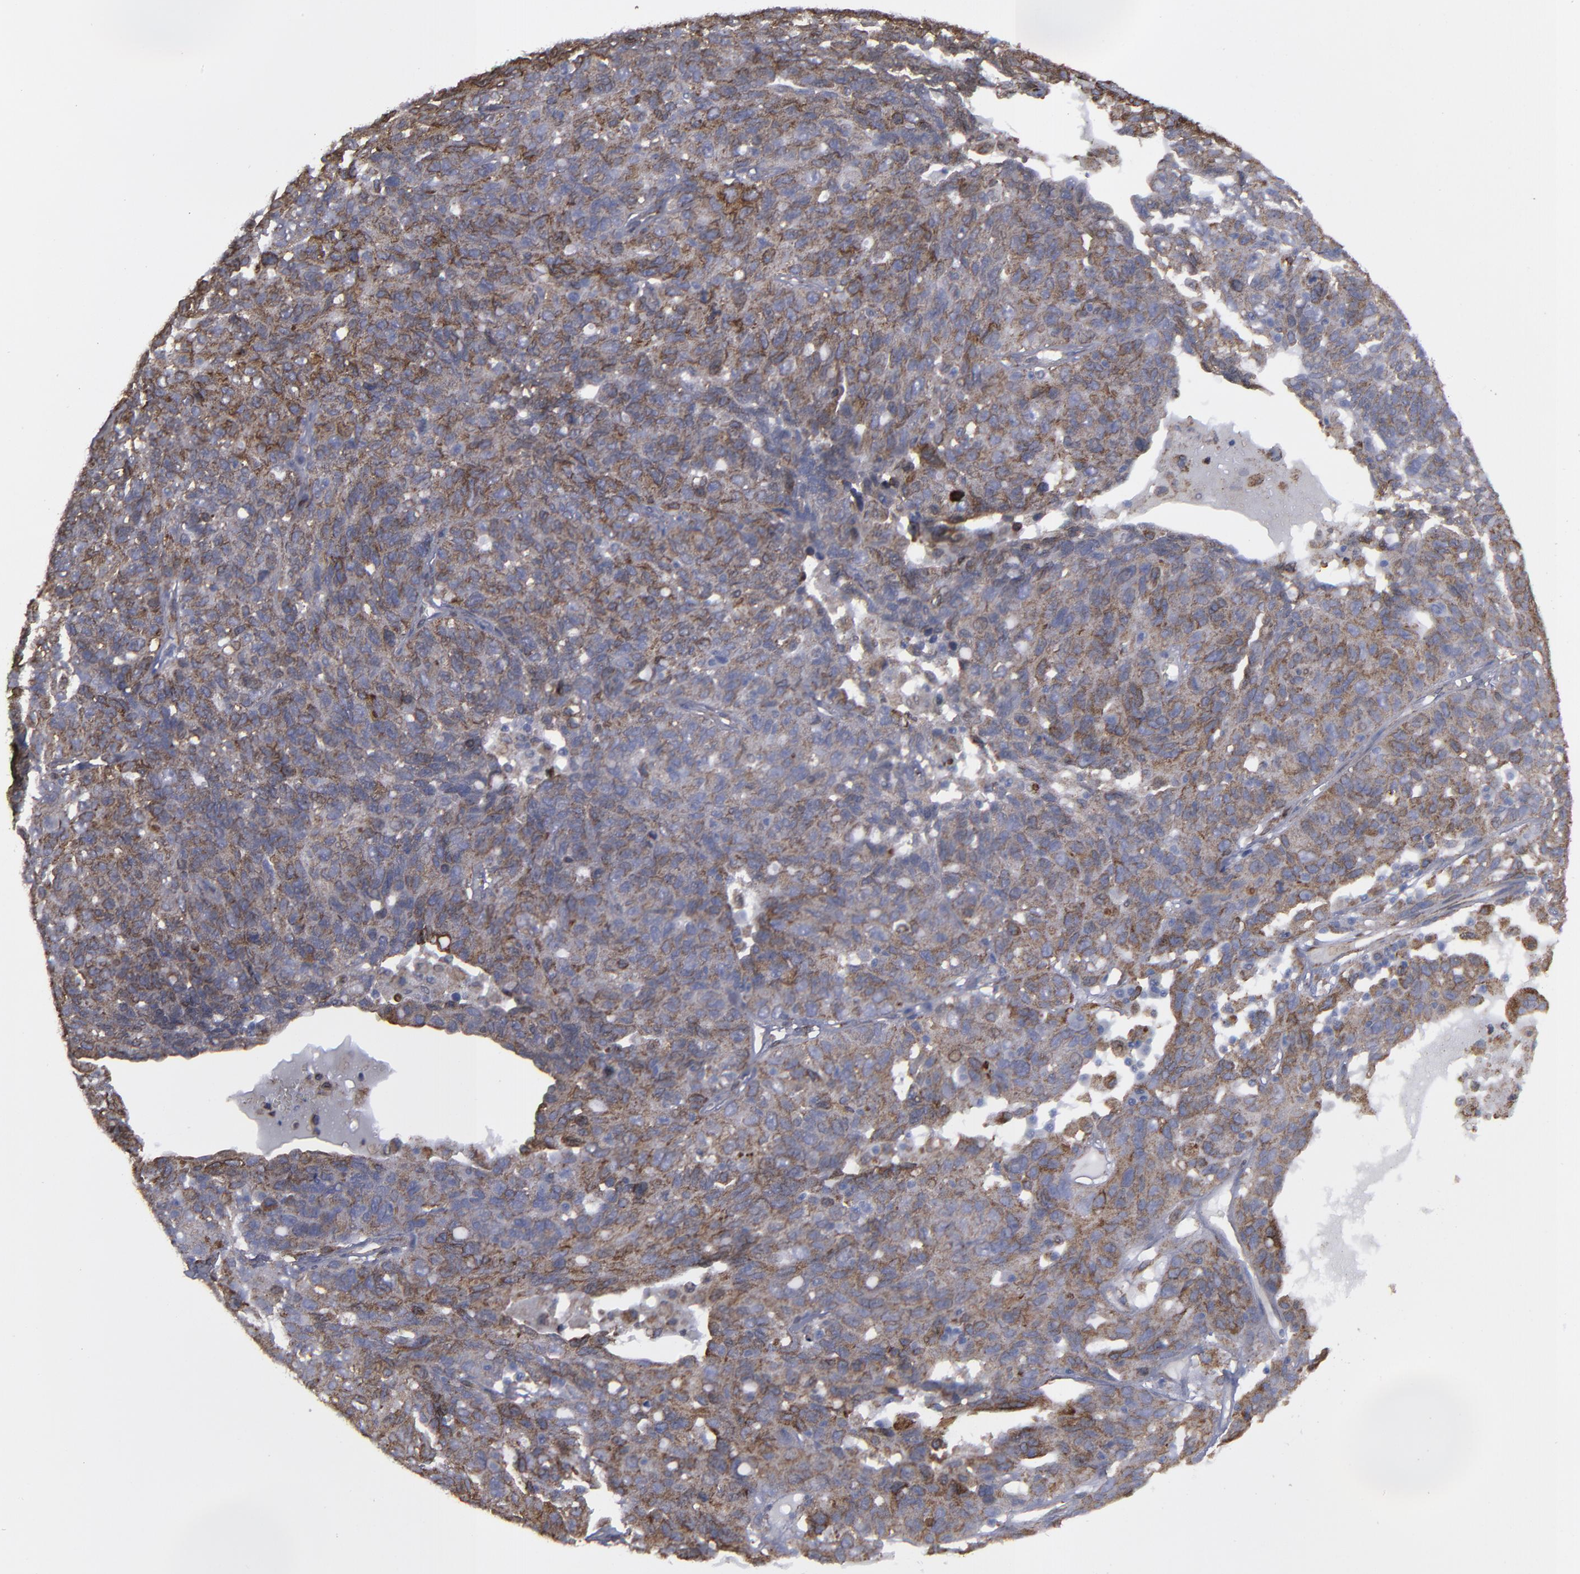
{"staining": {"intensity": "moderate", "quantity": "25%-75%", "location": "cytoplasmic/membranous"}, "tissue": "ovarian cancer", "cell_type": "Tumor cells", "image_type": "cancer", "snomed": [{"axis": "morphology", "description": "Cystadenocarcinoma, serous, NOS"}, {"axis": "topography", "description": "Ovary"}], "caption": "Moderate cytoplasmic/membranous expression is identified in about 25%-75% of tumor cells in serous cystadenocarcinoma (ovarian). The staining was performed using DAB (3,3'-diaminobenzidine) to visualize the protein expression in brown, while the nuclei were stained in blue with hematoxylin (Magnification: 20x).", "gene": "ERLIN2", "patient": {"sex": "female", "age": 71}}